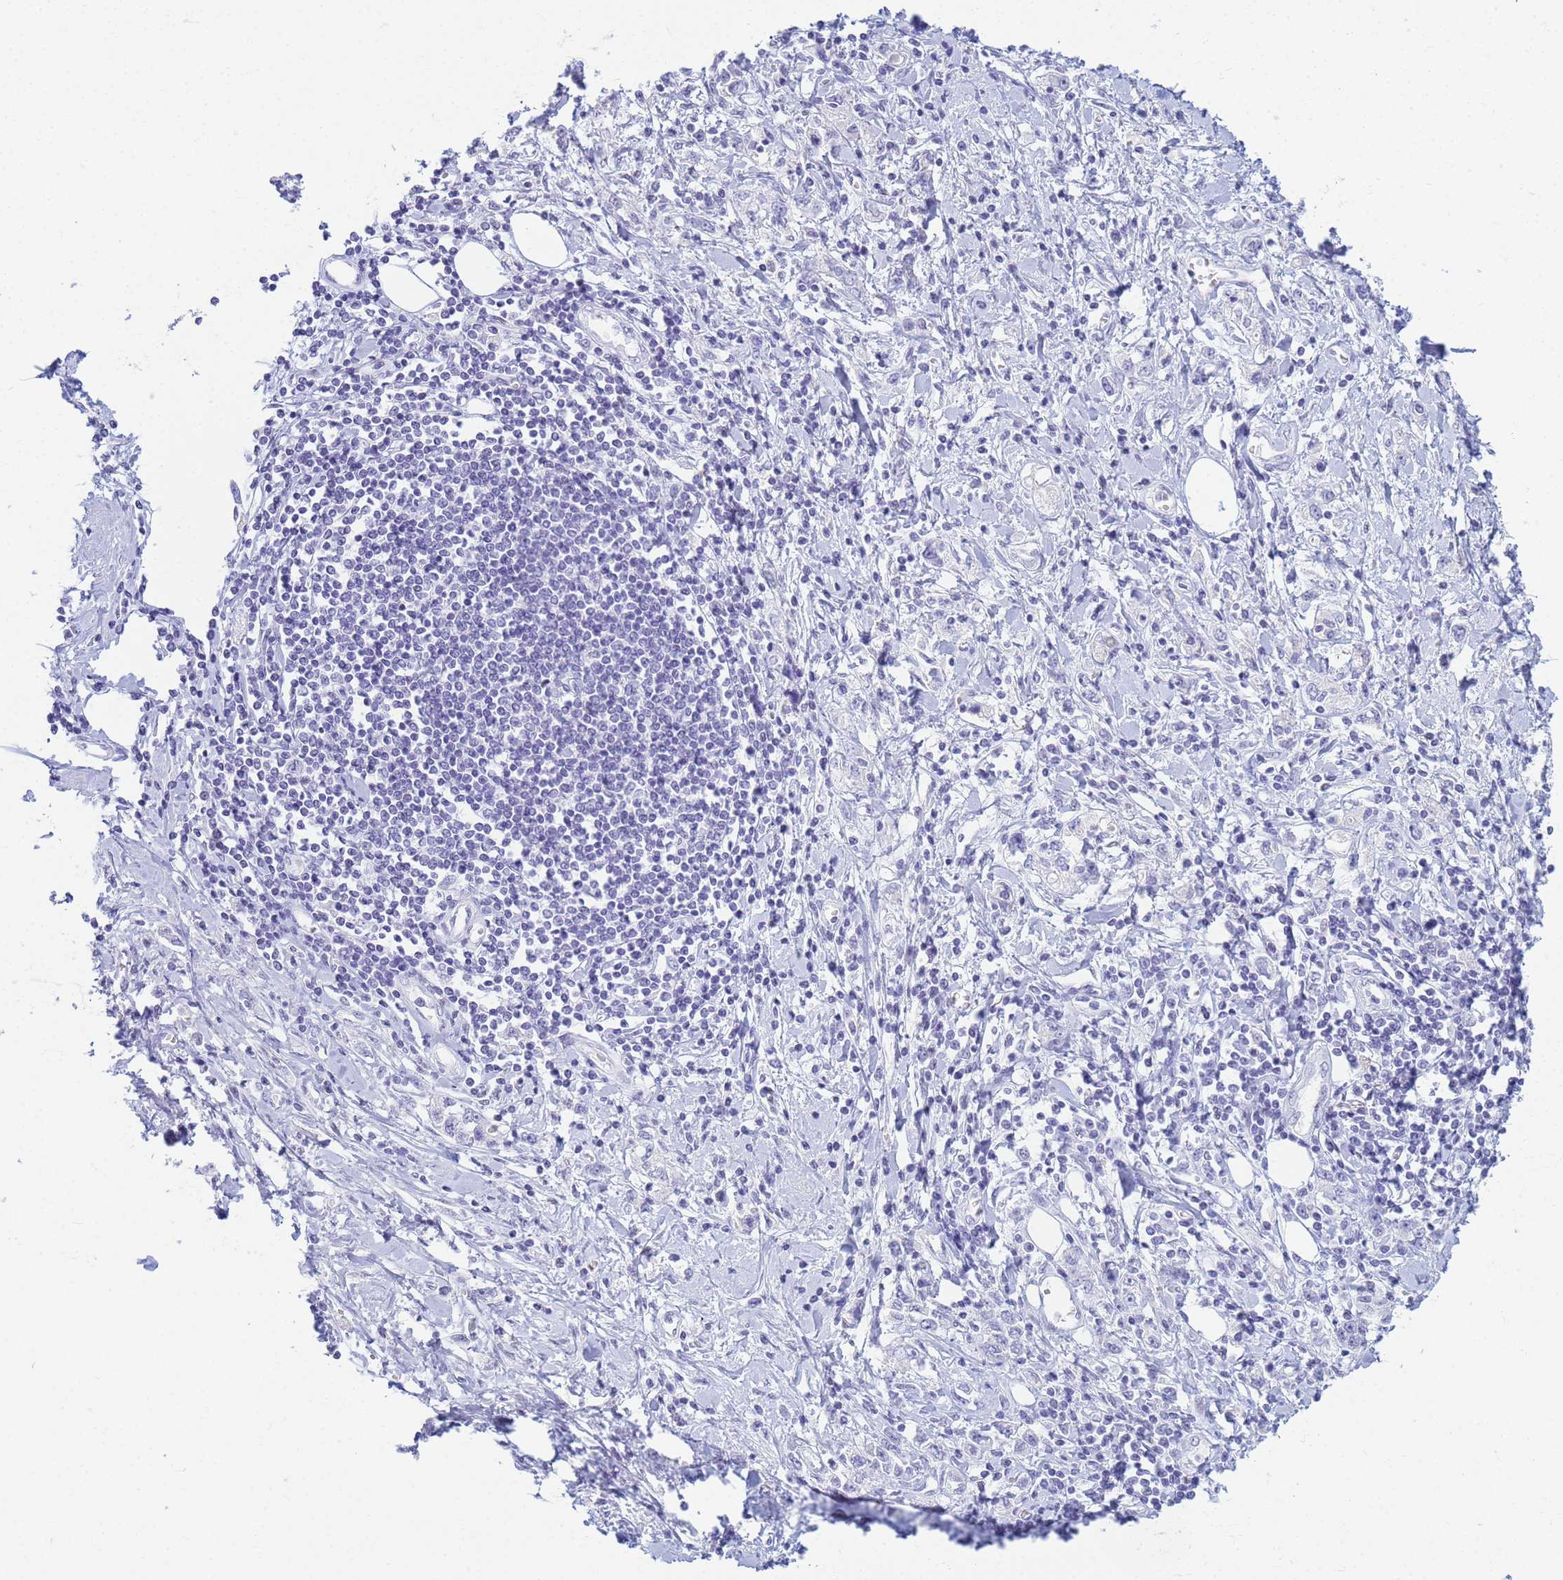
{"staining": {"intensity": "negative", "quantity": "none", "location": "none"}, "tissue": "stomach cancer", "cell_type": "Tumor cells", "image_type": "cancer", "snomed": [{"axis": "morphology", "description": "Adenocarcinoma, NOS"}, {"axis": "topography", "description": "Stomach"}], "caption": "Immunohistochemical staining of stomach cancer exhibits no significant positivity in tumor cells.", "gene": "SNX20", "patient": {"sex": "female", "age": 76}}